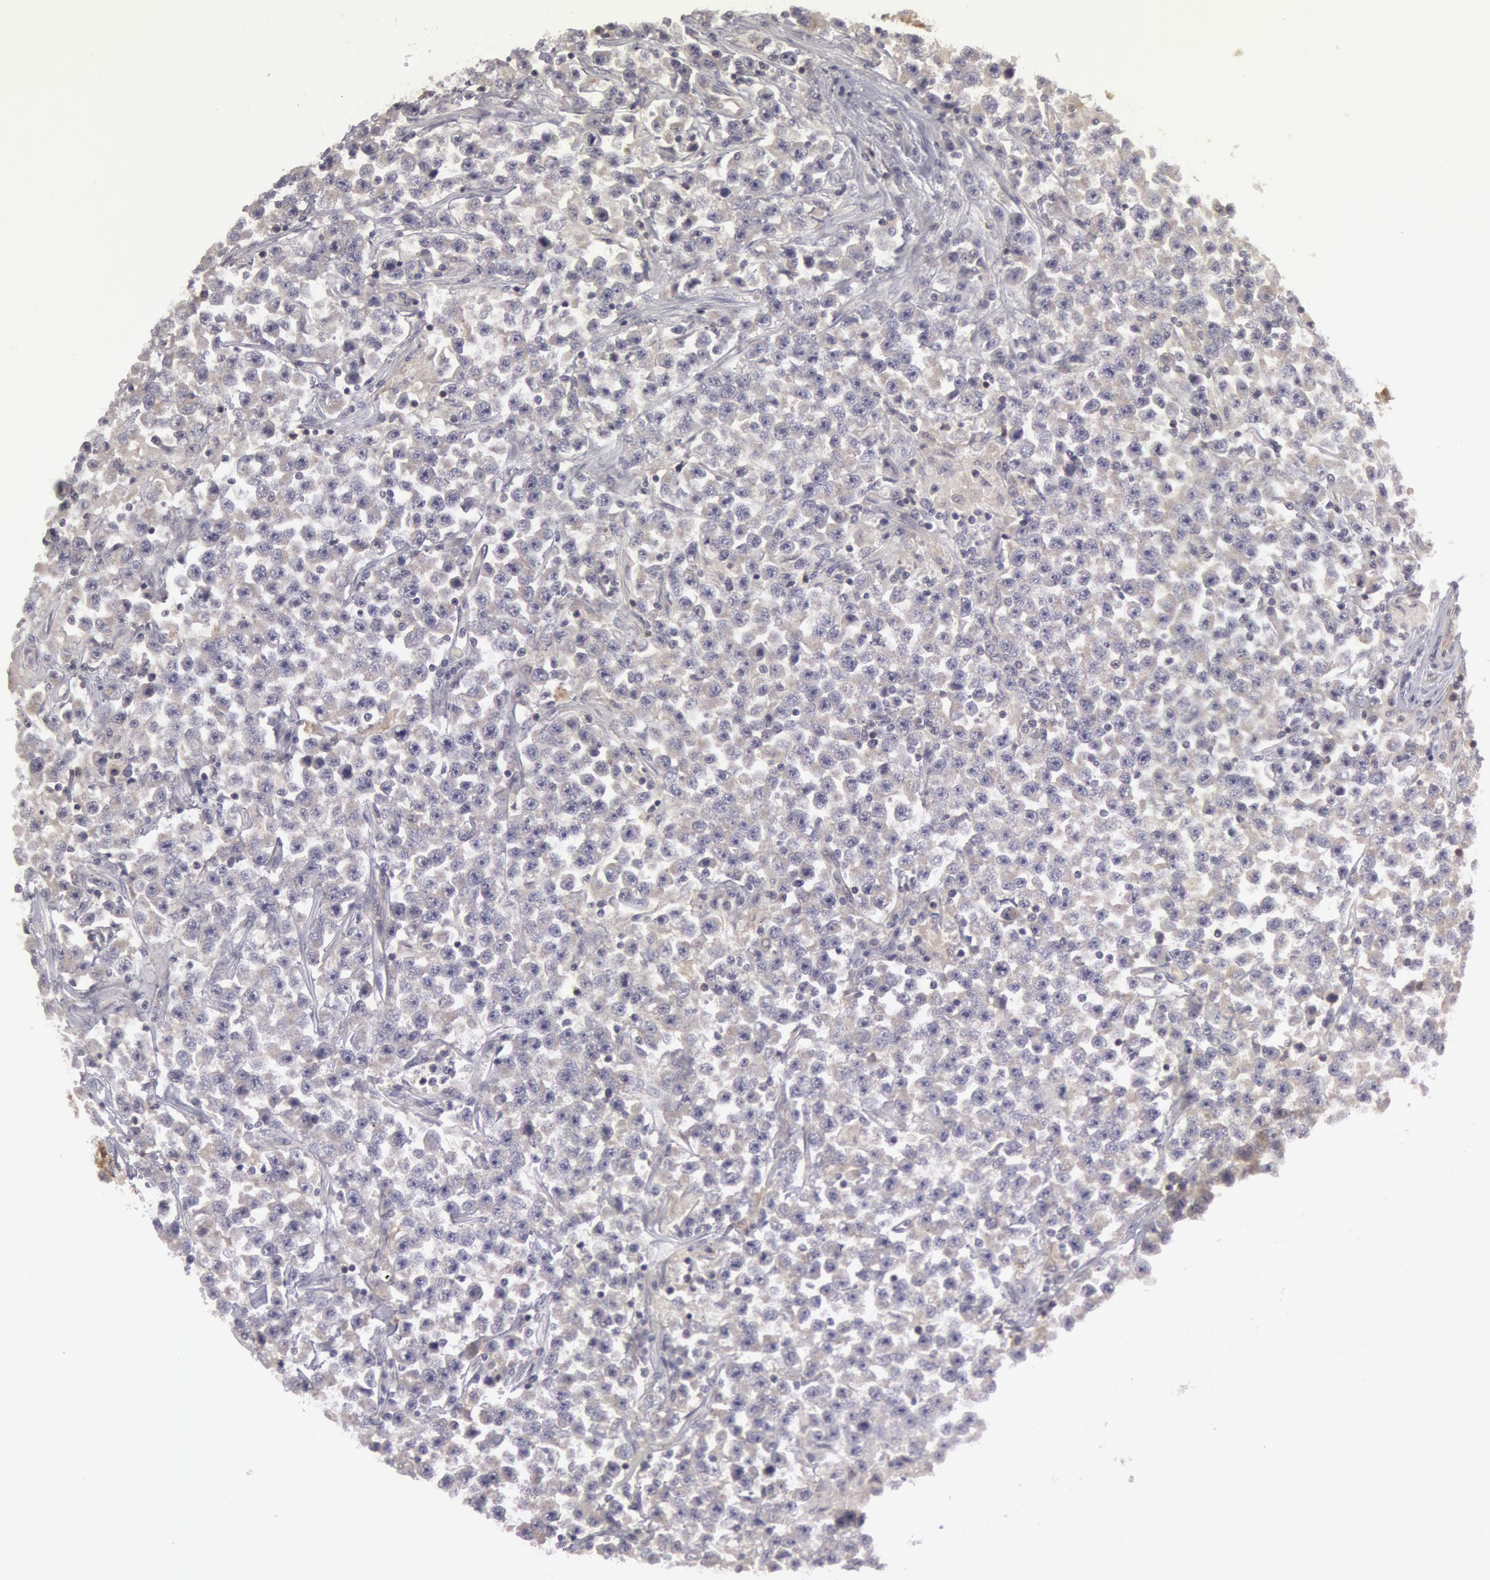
{"staining": {"intensity": "weak", "quantity": "25%-75%", "location": "cytoplasmic/membranous"}, "tissue": "testis cancer", "cell_type": "Tumor cells", "image_type": "cancer", "snomed": [{"axis": "morphology", "description": "Seminoma, NOS"}, {"axis": "topography", "description": "Testis"}], "caption": "IHC of human testis cancer (seminoma) reveals low levels of weak cytoplasmic/membranous expression in approximately 25%-75% of tumor cells.", "gene": "IKBKB", "patient": {"sex": "male", "age": 33}}